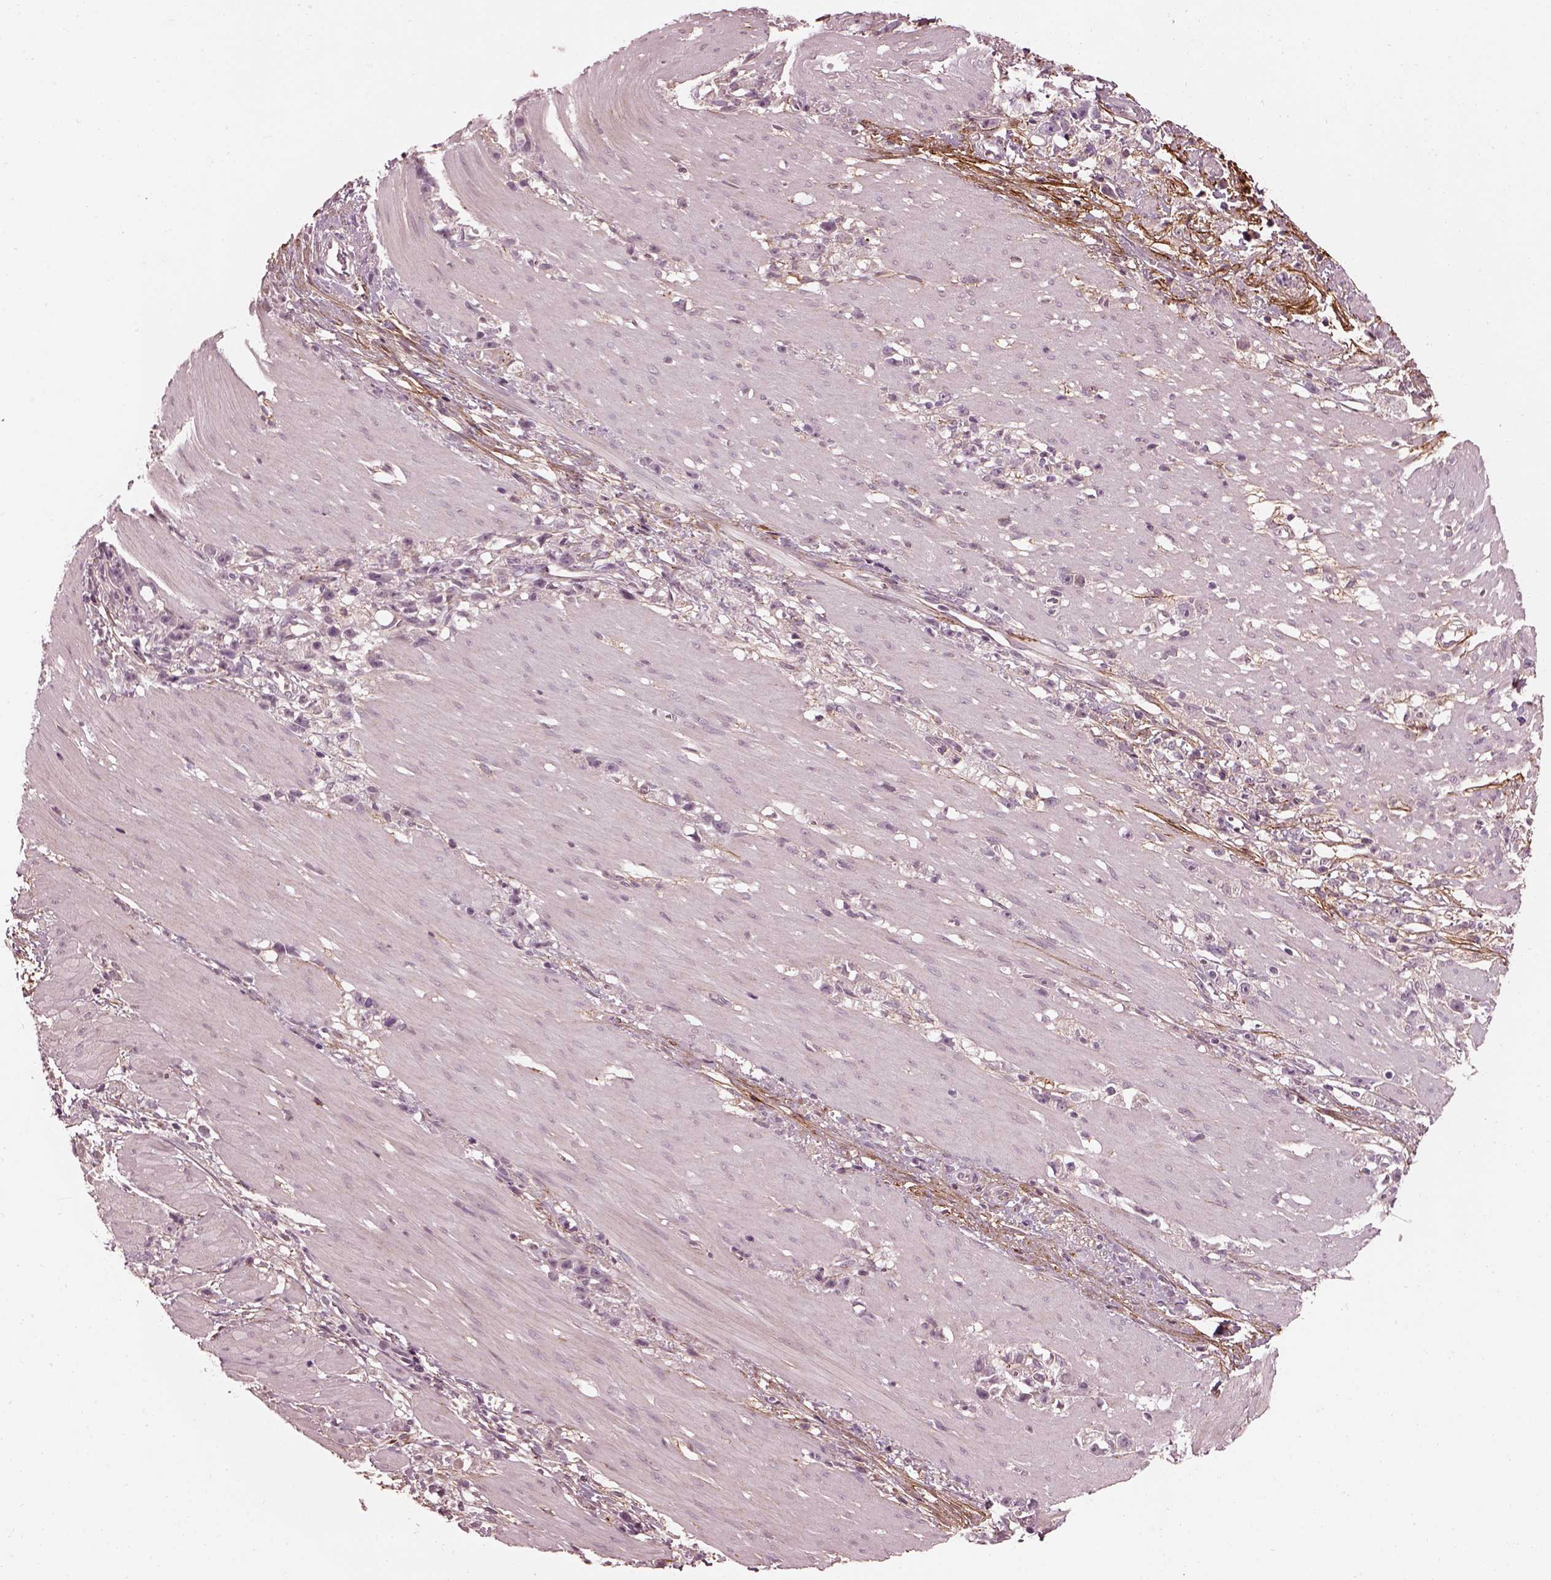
{"staining": {"intensity": "negative", "quantity": "none", "location": "none"}, "tissue": "stomach cancer", "cell_type": "Tumor cells", "image_type": "cancer", "snomed": [{"axis": "morphology", "description": "Adenocarcinoma, NOS"}, {"axis": "topography", "description": "Stomach"}], "caption": "Adenocarcinoma (stomach) stained for a protein using immunohistochemistry shows no expression tumor cells.", "gene": "EFEMP1", "patient": {"sex": "female", "age": 59}}